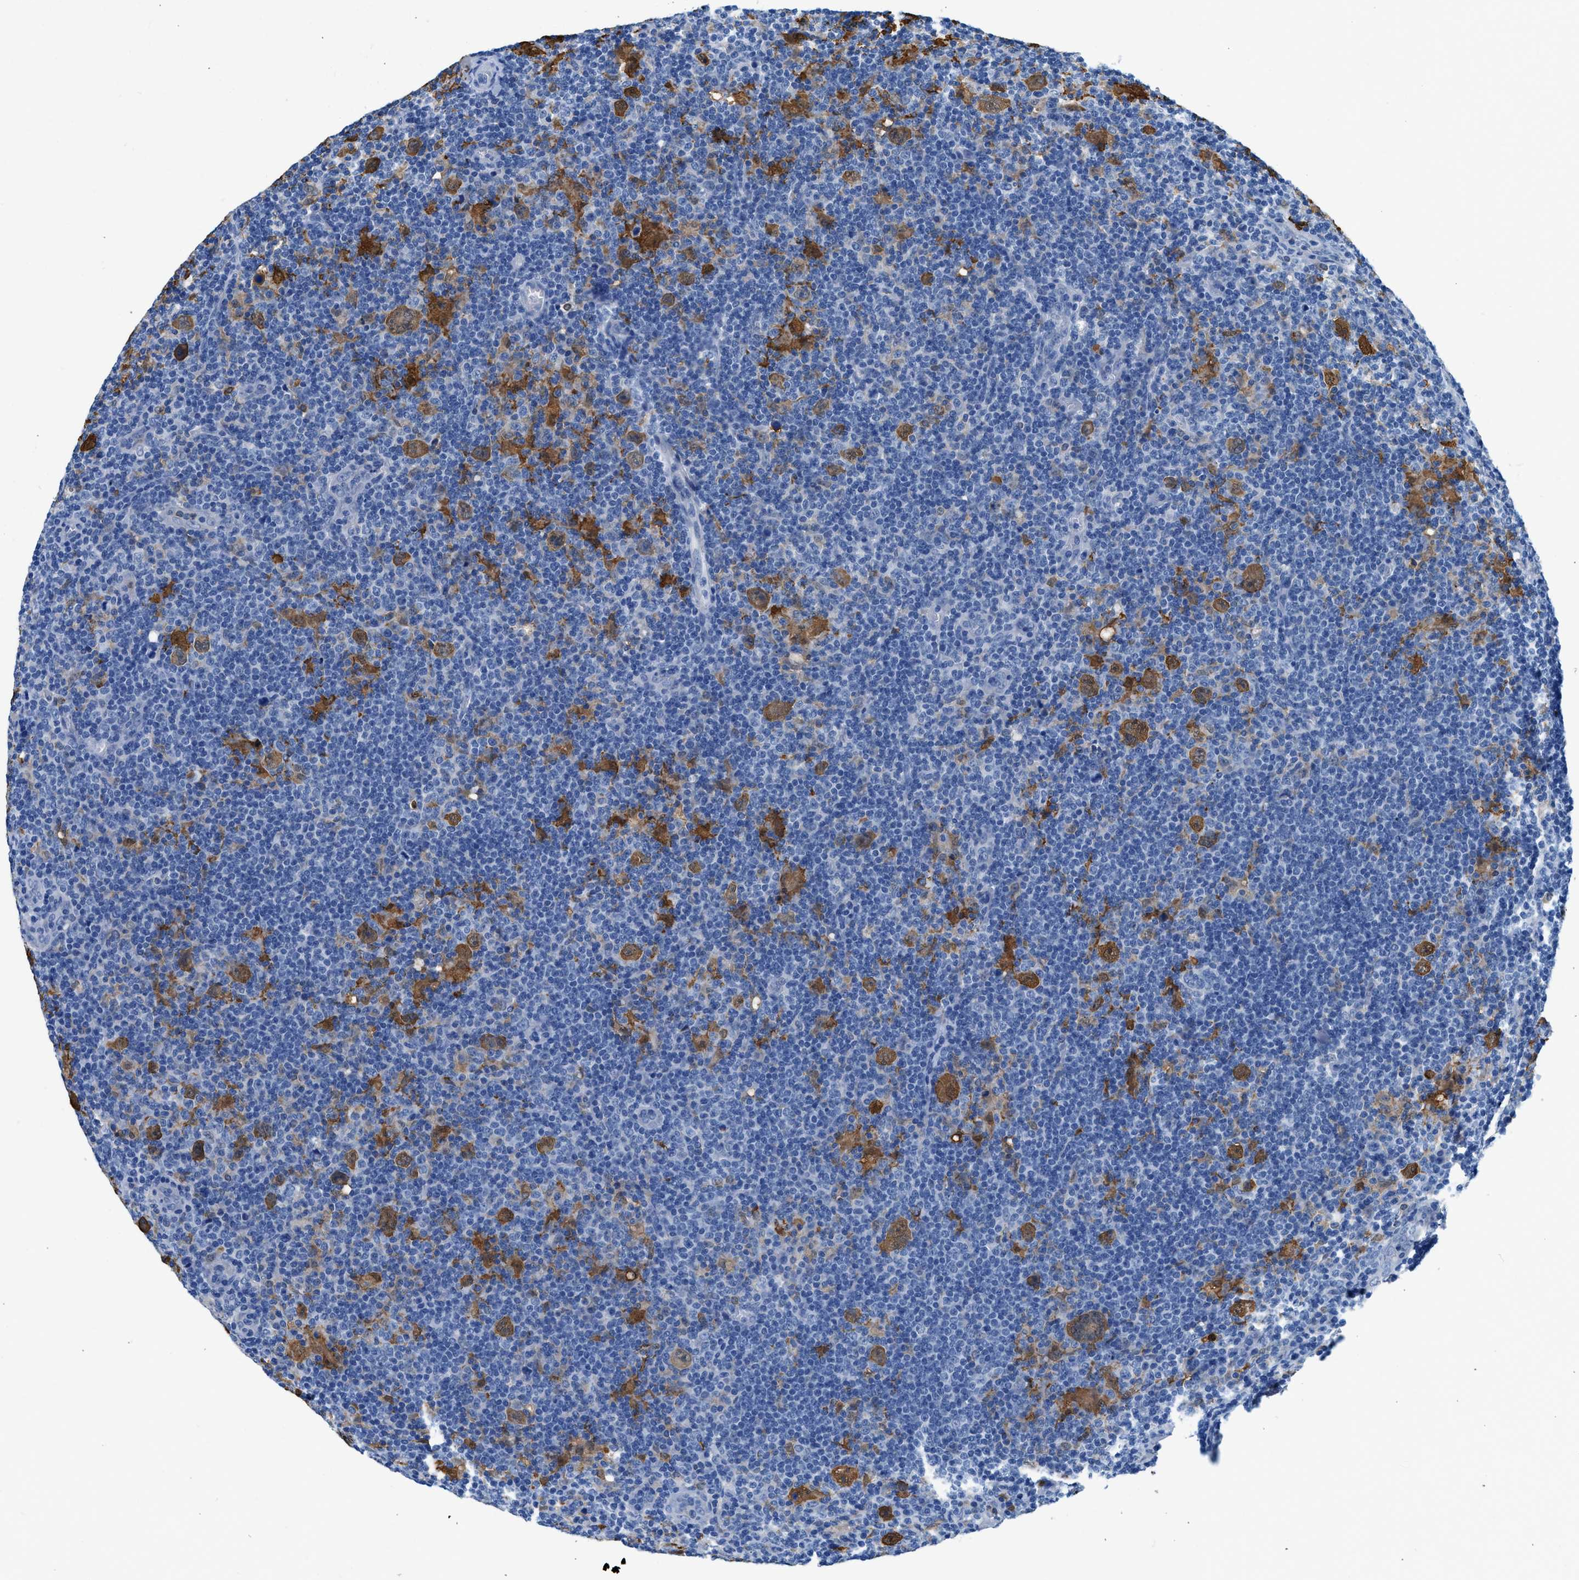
{"staining": {"intensity": "moderate", "quantity": ">75%", "location": "cytoplasmic/membranous"}, "tissue": "lymphoma", "cell_type": "Tumor cells", "image_type": "cancer", "snomed": [{"axis": "morphology", "description": "Hodgkin's disease, NOS"}, {"axis": "topography", "description": "Lymph node"}], "caption": "The micrograph displays a brown stain indicating the presence of a protein in the cytoplasmic/membranous of tumor cells in lymphoma.", "gene": "FADS6", "patient": {"sex": "female", "age": 57}}